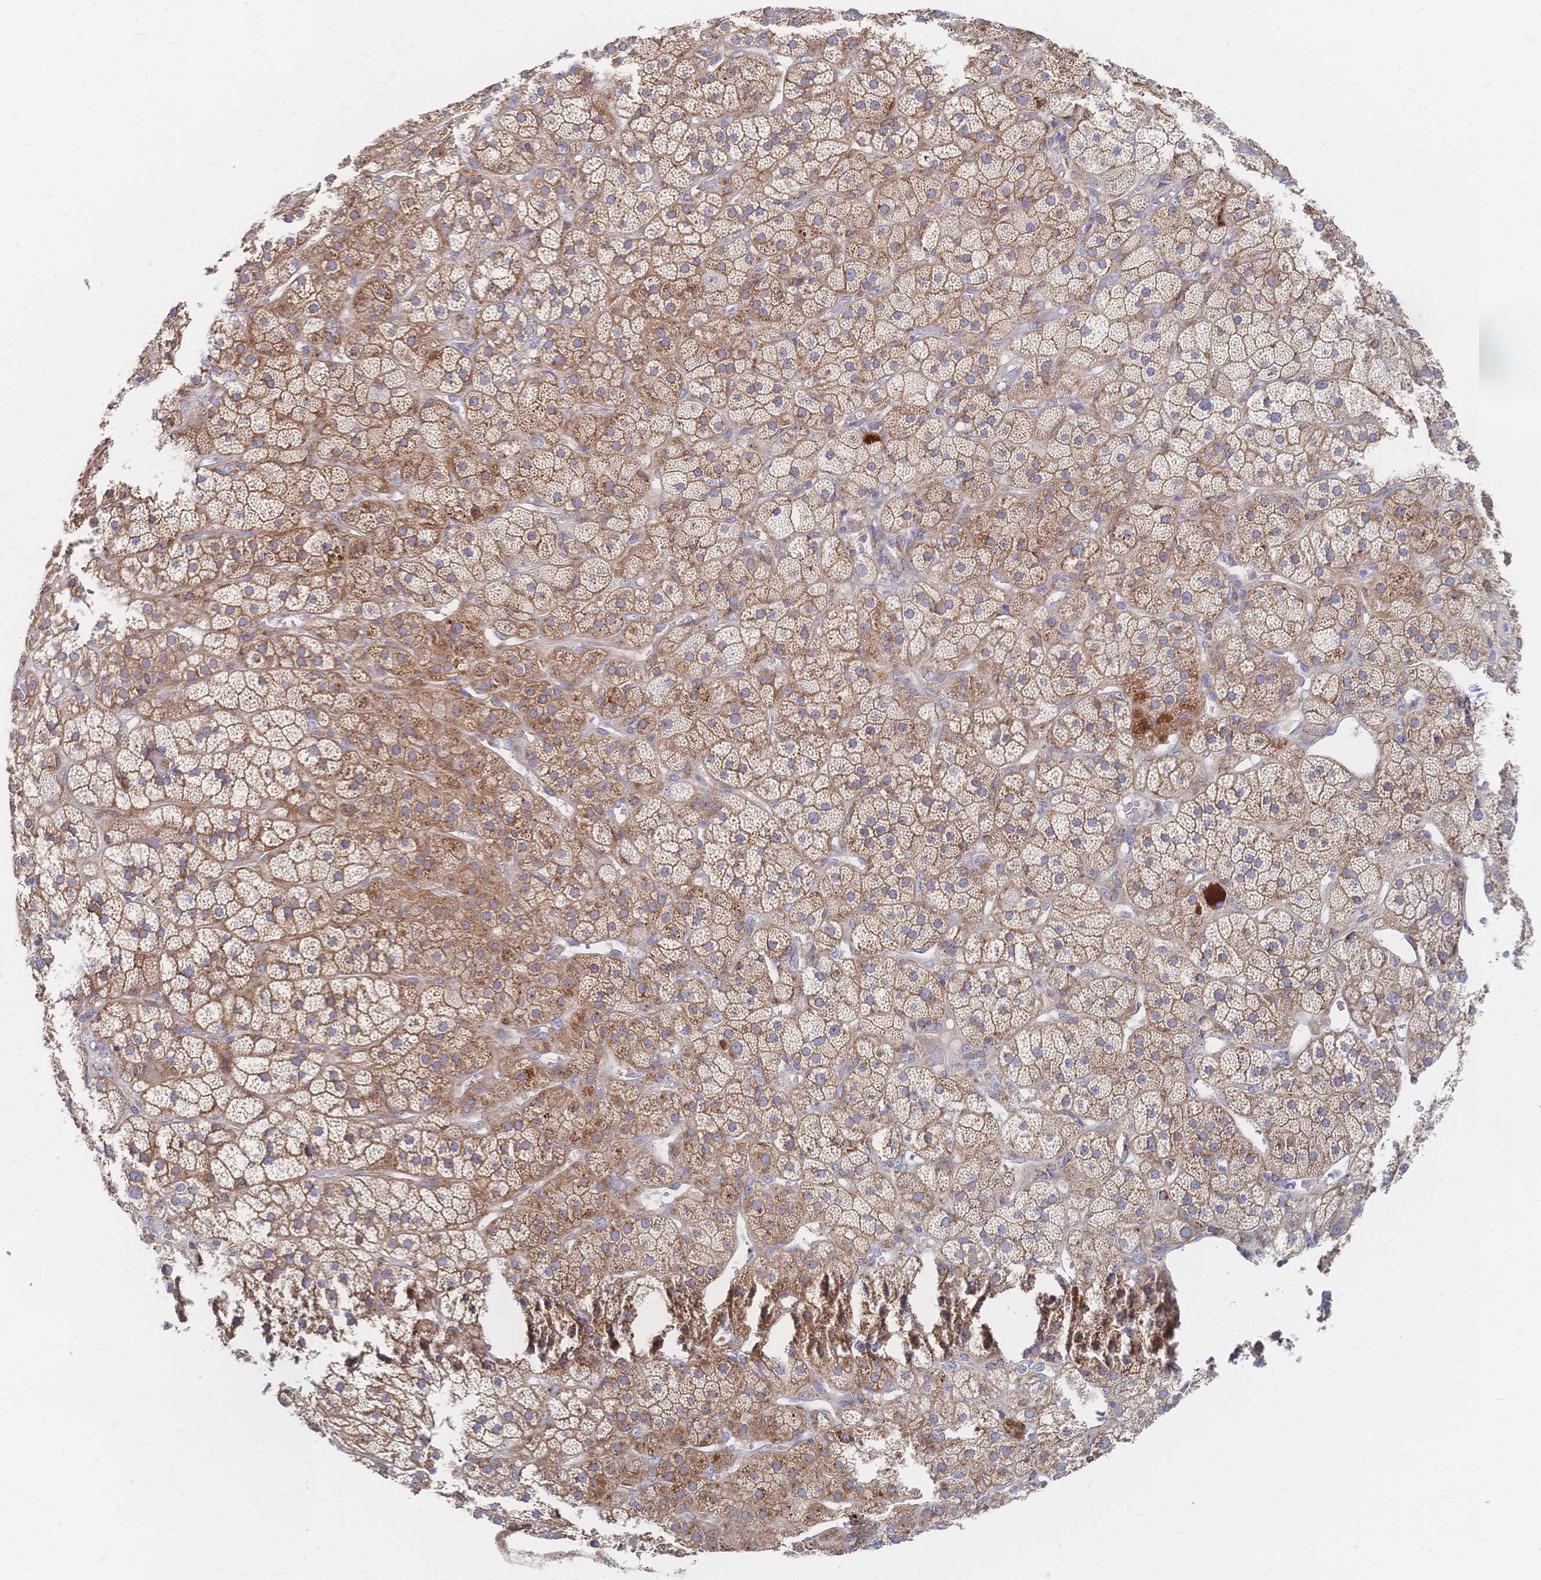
{"staining": {"intensity": "moderate", "quantity": ">75%", "location": "cytoplasmic/membranous"}, "tissue": "adrenal gland", "cell_type": "Glandular cells", "image_type": "normal", "snomed": [{"axis": "morphology", "description": "Normal tissue, NOS"}, {"axis": "topography", "description": "Adrenal gland"}], "caption": "Immunohistochemistry (IHC) staining of unremarkable adrenal gland, which exhibits medium levels of moderate cytoplasmic/membranous positivity in approximately >75% of glandular cells indicating moderate cytoplasmic/membranous protein expression. The staining was performed using DAB (brown) for protein detection and nuclei were counterstained in hematoxylin (blue).", "gene": "SORBS1", "patient": {"sex": "male", "age": 57}}